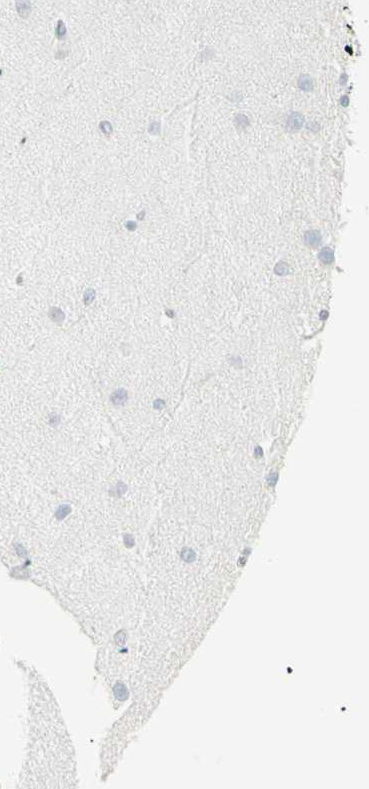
{"staining": {"intensity": "negative", "quantity": "none", "location": "none"}, "tissue": "cerebellum", "cell_type": "Cells in granular layer", "image_type": "normal", "snomed": [{"axis": "morphology", "description": "Normal tissue, NOS"}, {"axis": "topography", "description": "Cerebellum"}], "caption": "High magnification brightfield microscopy of normal cerebellum stained with DAB (3,3'-diaminobenzidine) (brown) and counterstained with hematoxylin (blue): cells in granular layer show no significant positivity.", "gene": "YBX2", "patient": {"sex": "female", "age": 54}}